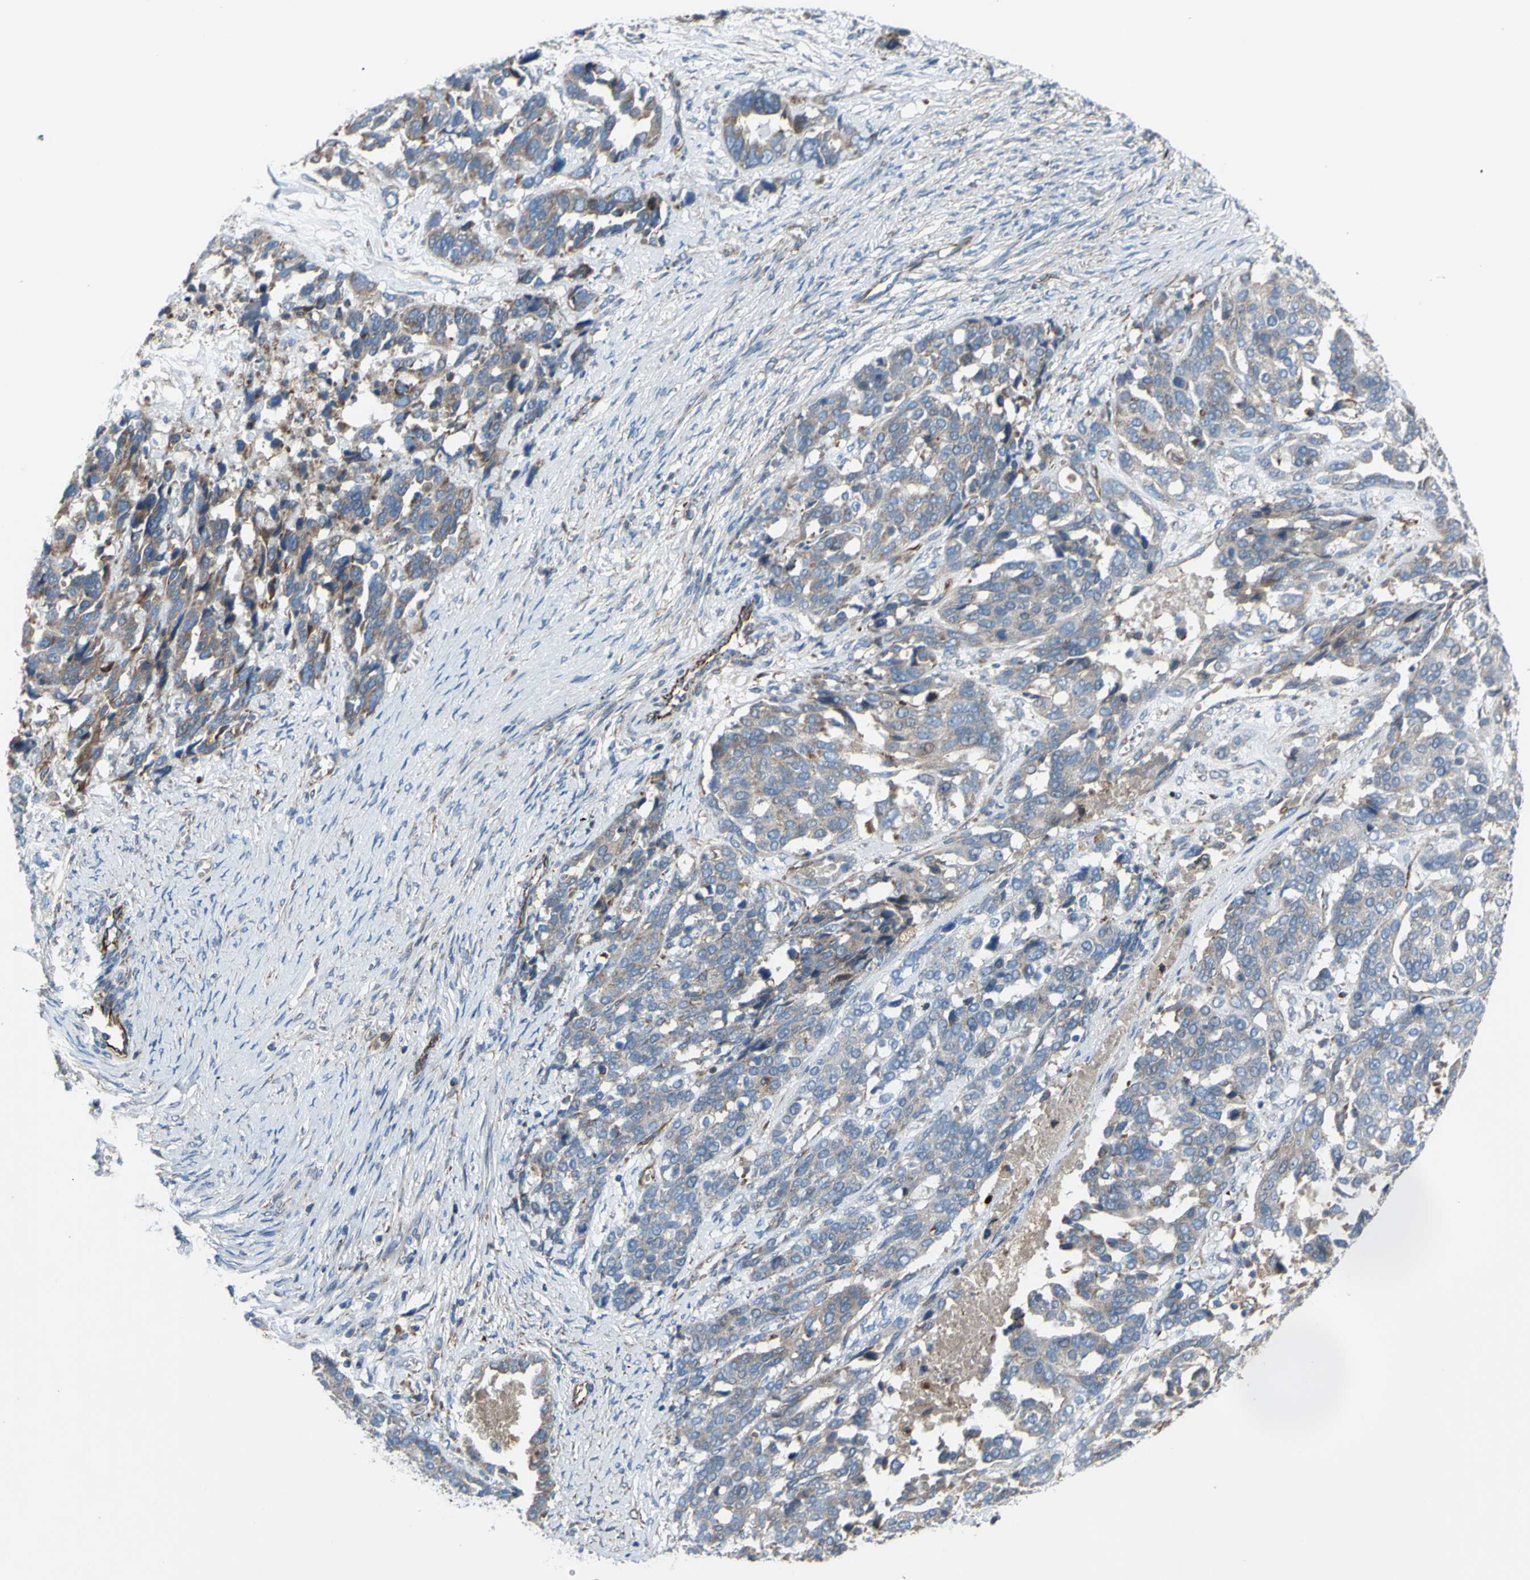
{"staining": {"intensity": "weak", "quantity": ">75%", "location": "cytoplasmic/membranous"}, "tissue": "ovarian cancer", "cell_type": "Tumor cells", "image_type": "cancer", "snomed": [{"axis": "morphology", "description": "Cystadenocarcinoma, serous, NOS"}, {"axis": "topography", "description": "Ovary"}], "caption": "Protein analysis of ovarian cancer tissue shows weak cytoplasmic/membranous staining in approximately >75% of tumor cells.", "gene": "EMC7", "patient": {"sex": "female", "age": 44}}